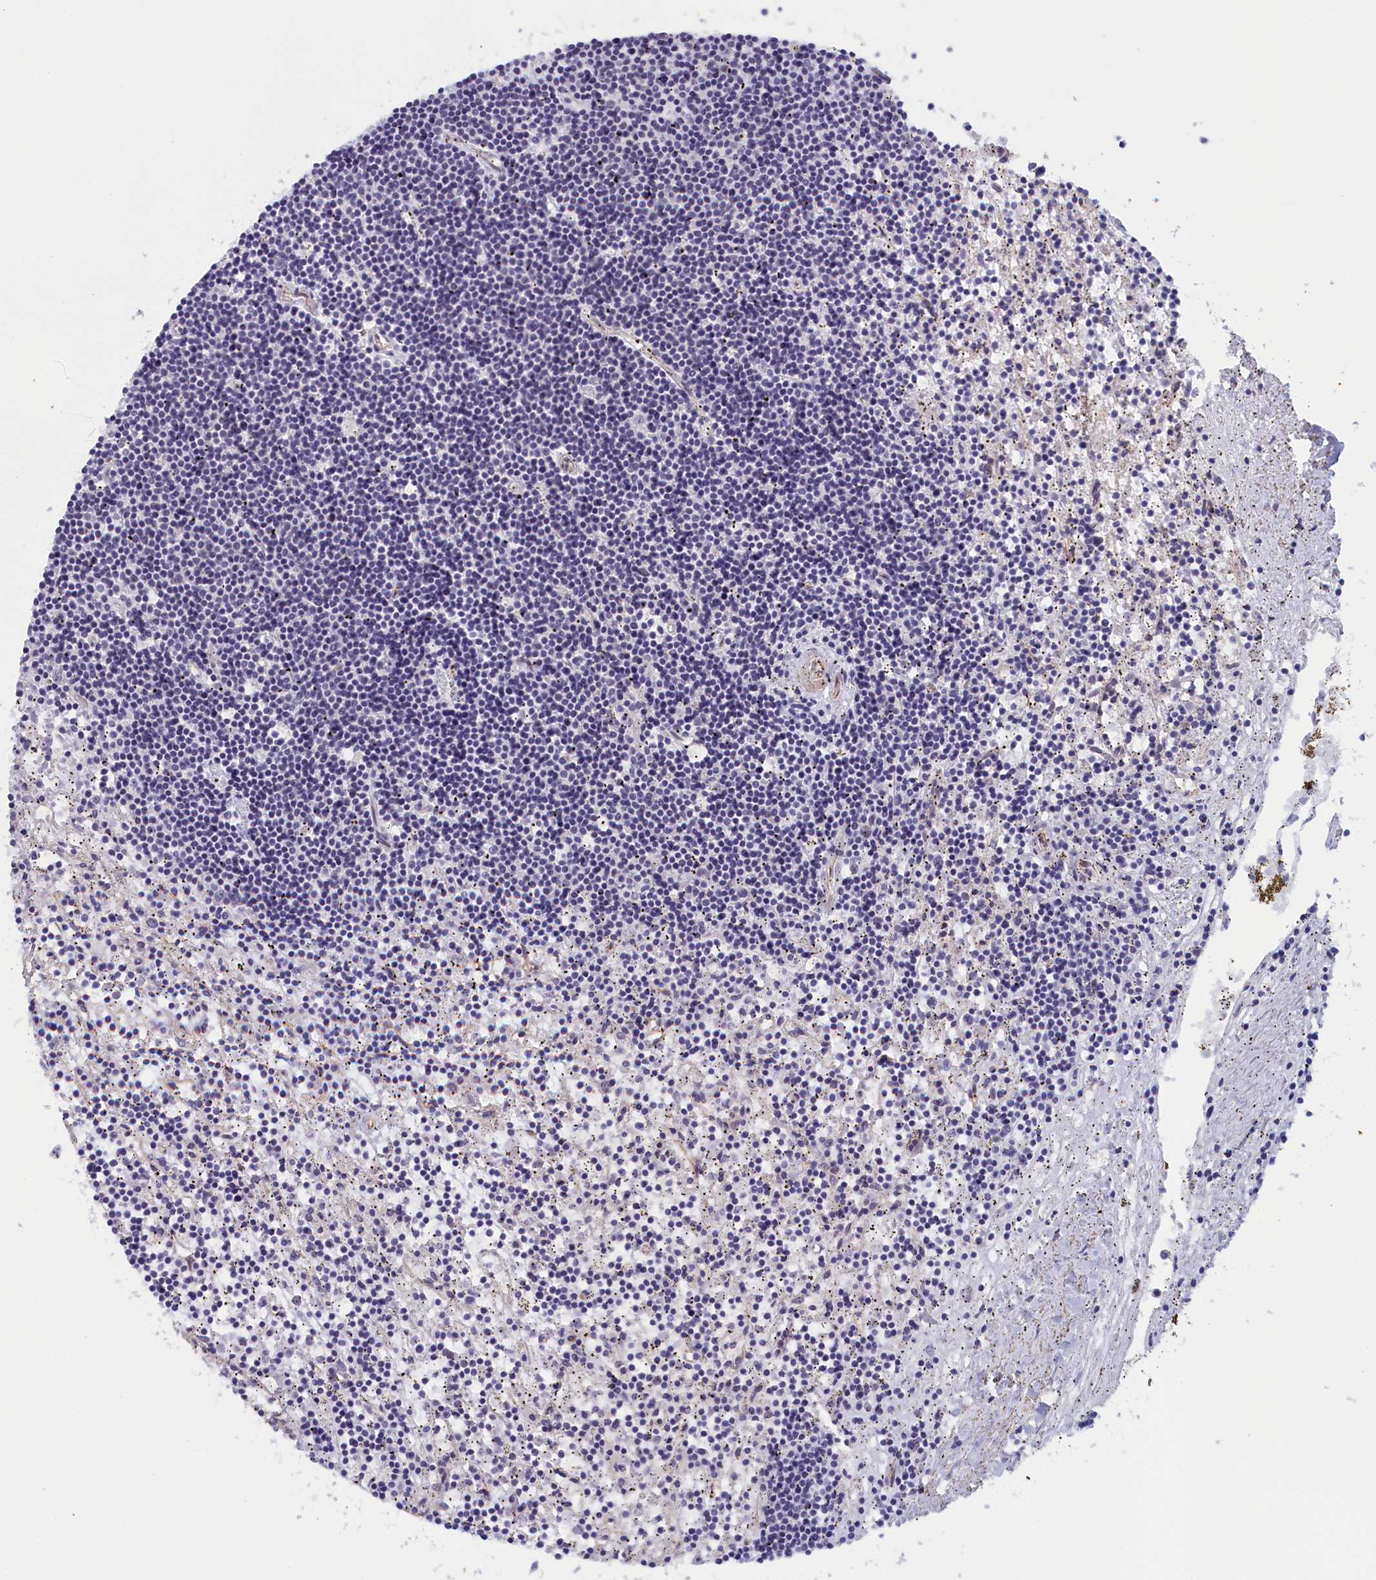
{"staining": {"intensity": "negative", "quantity": "none", "location": "none"}, "tissue": "lymphoma", "cell_type": "Tumor cells", "image_type": "cancer", "snomed": [{"axis": "morphology", "description": "Malignant lymphoma, non-Hodgkin's type, Low grade"}, {"axis": "topography", "description": "Spleen"}], "caption": "DAB immunohistochemical staining of human lymphoma exhibits no significant expression in tumor cells.", "gene": "IGFALS", "patient": {"sex": "male", "age": 76}}